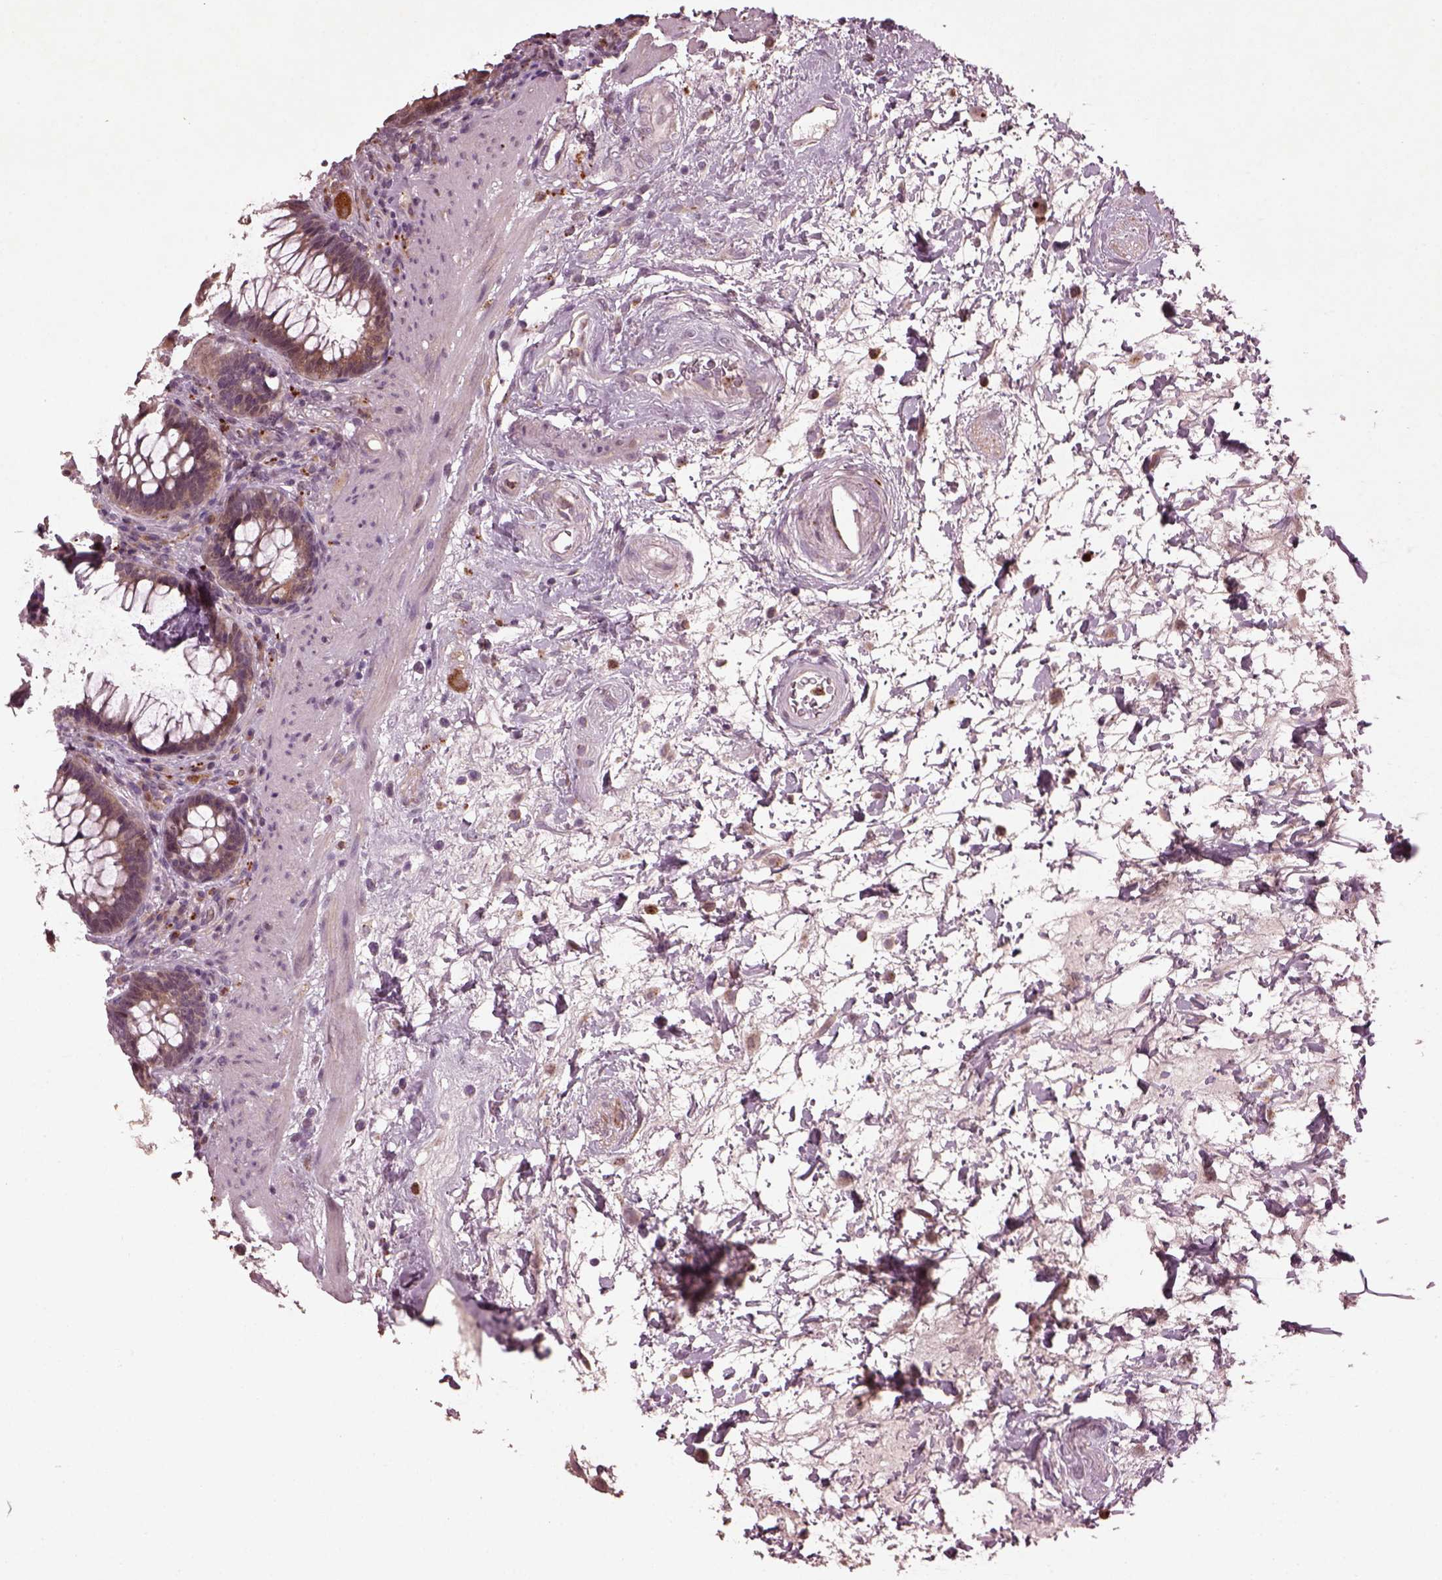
{"staining": {"intensity": "moderate", "quantity": ">75%", "location": "cytoplasmic/membranous"}, "tissue": "rectum", "cell_type": "Glandular cells", "image_type": "normal", "snomed": [{"axis": "morphology", "description": "Normal tissue, NOS"}, {"axis": "topography", "description": "Rectum"}], "caption": "A high-resolution photomicrograph shows immunohistochemistry staining of unremarkable rectum, which exhibits moderate cytoplasmic/membranous positivity in about >75% of glandular cells.", "gene": "RUFY3", "patient": {"sex": "male", "age": 72}}